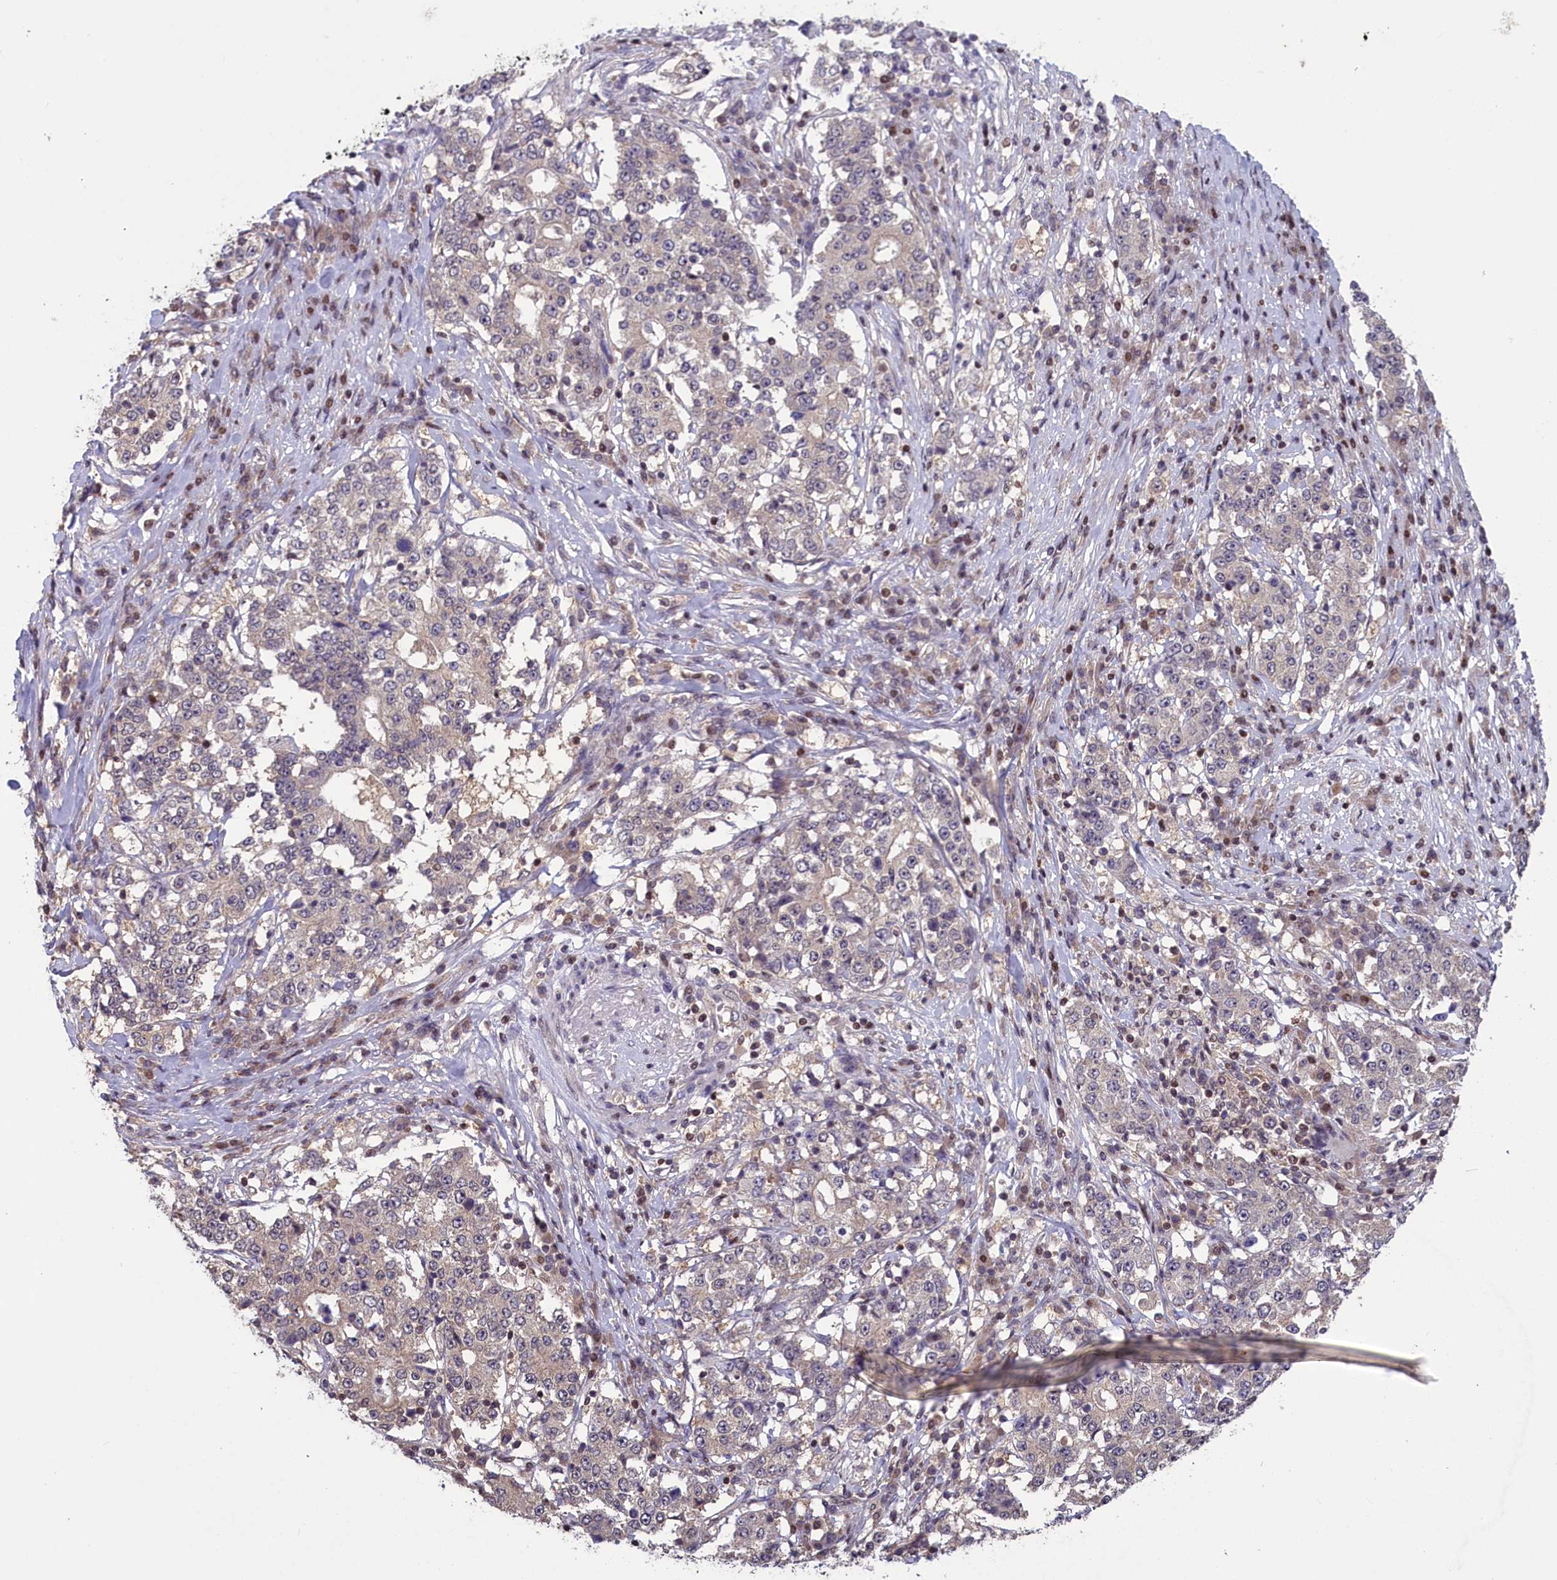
{"staining": {"intensity": "negative", "quantity": "none", "location": "none"}, "tissue": "stomach cancer", "cell_type": "Tumor cells", "image_type": "cancer", "snomed": [{"axis": "morphology", "description": "Adenocarcinoma, NOS"}, {"axis": "topography", "description": "Stomach"}], "caption": "Immunohistochemistry (IHC) micrograph of stomach cancer stained for a protein (brown), which exhibits no positivity in tumor cells.", "gene": "NUBP1", "patient": {"sex": "male", "age": 59}}